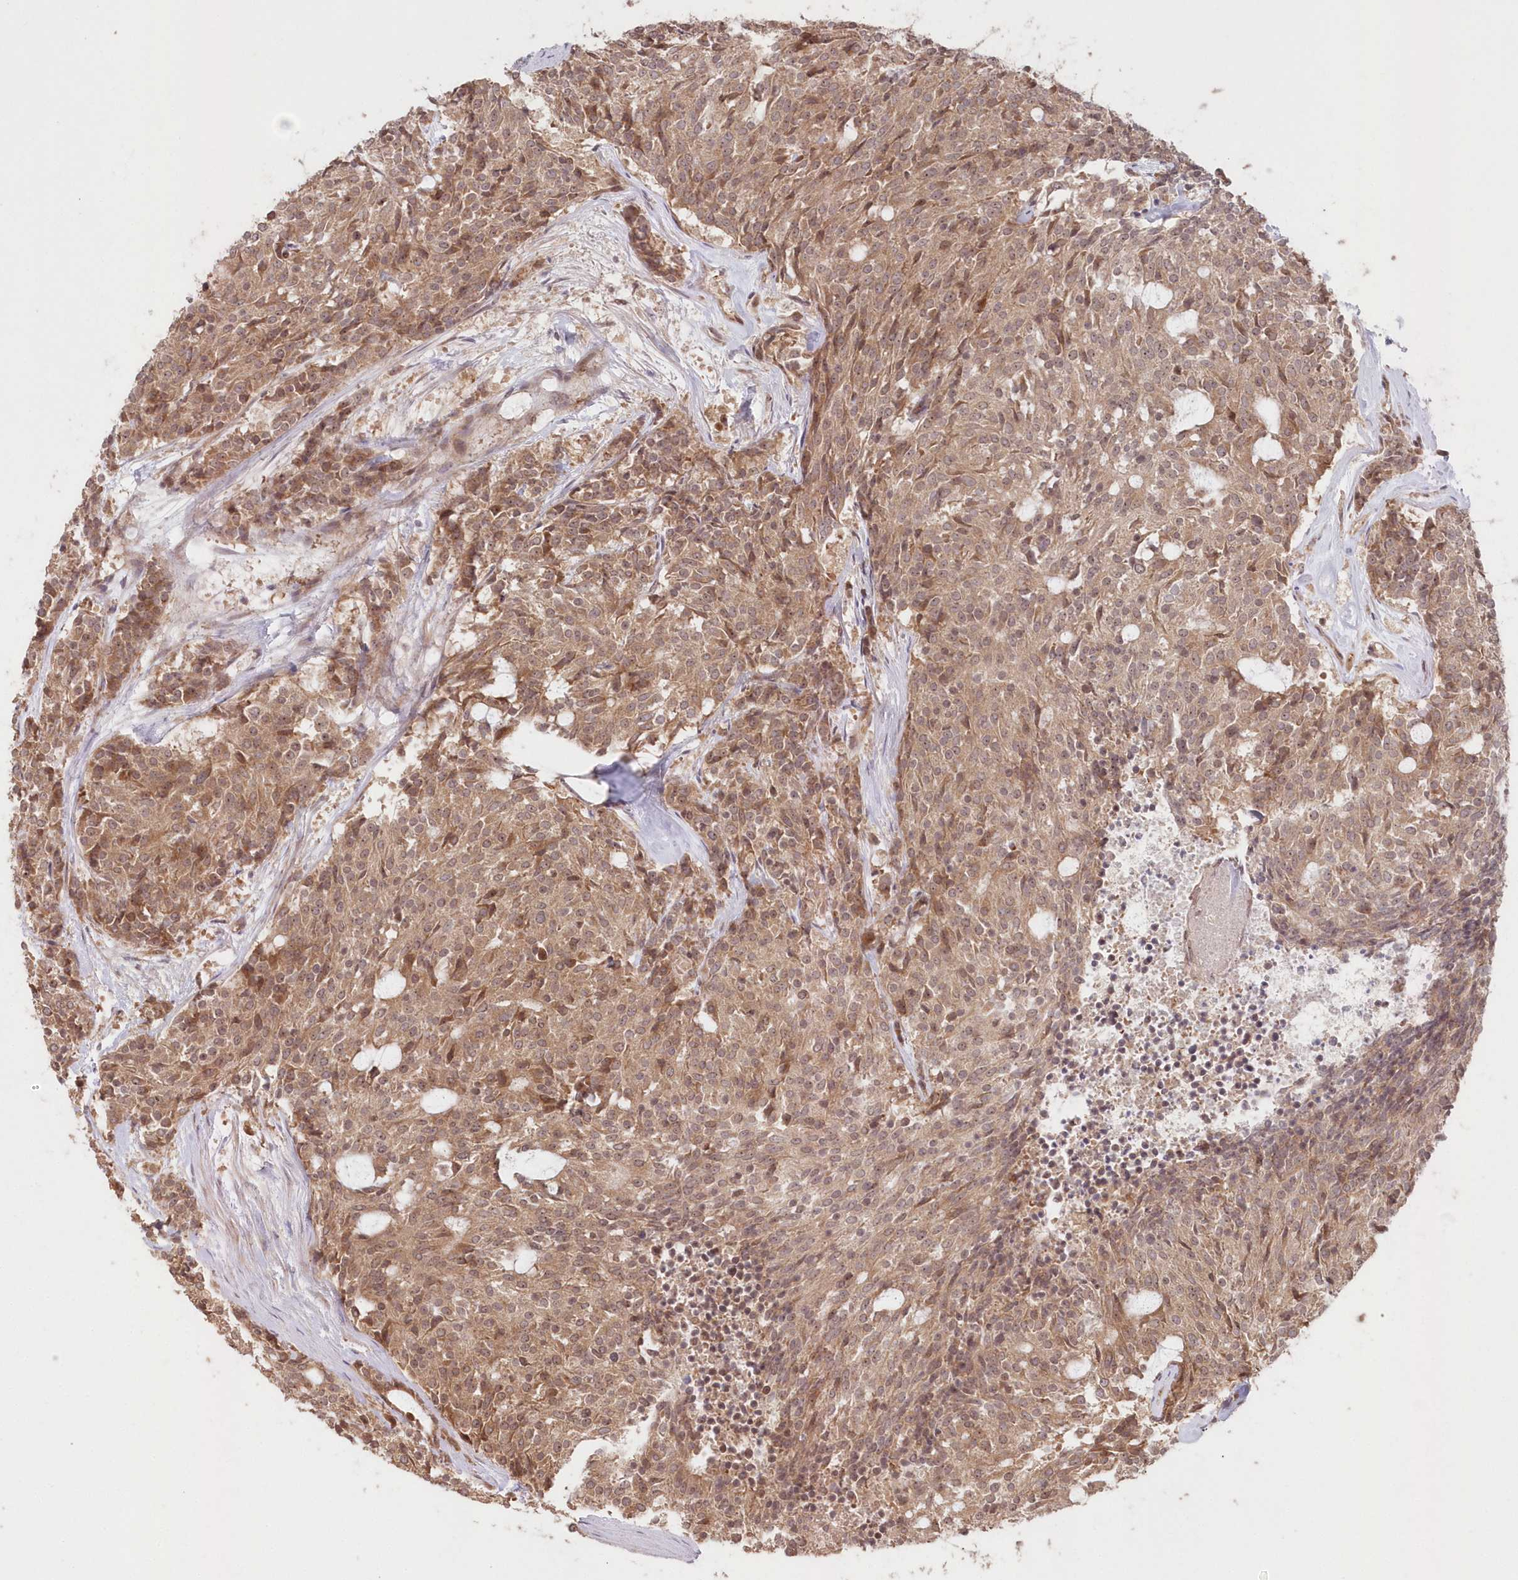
{"staining": {"intensity": "weak", "quantity": ">75%", "location": "cytoplasmic/membranous"}, "tissue": "carcinoid", "cell_type": "Tumor cells", "image_type": "cancer", "snomed": [{"axis": "morphology", "description": "Carcinoid, malignant, NOS"}, {"axis": "topography", "description": "Pancreas"}], "caption": "Immunohistochemical staining of human carcinoid displays low levels of weak cytoplasmic/membranous expression in about >75% of tumor cells.", "gene": "SERINC1", "patient": {"sex": "female", "age": 54}}